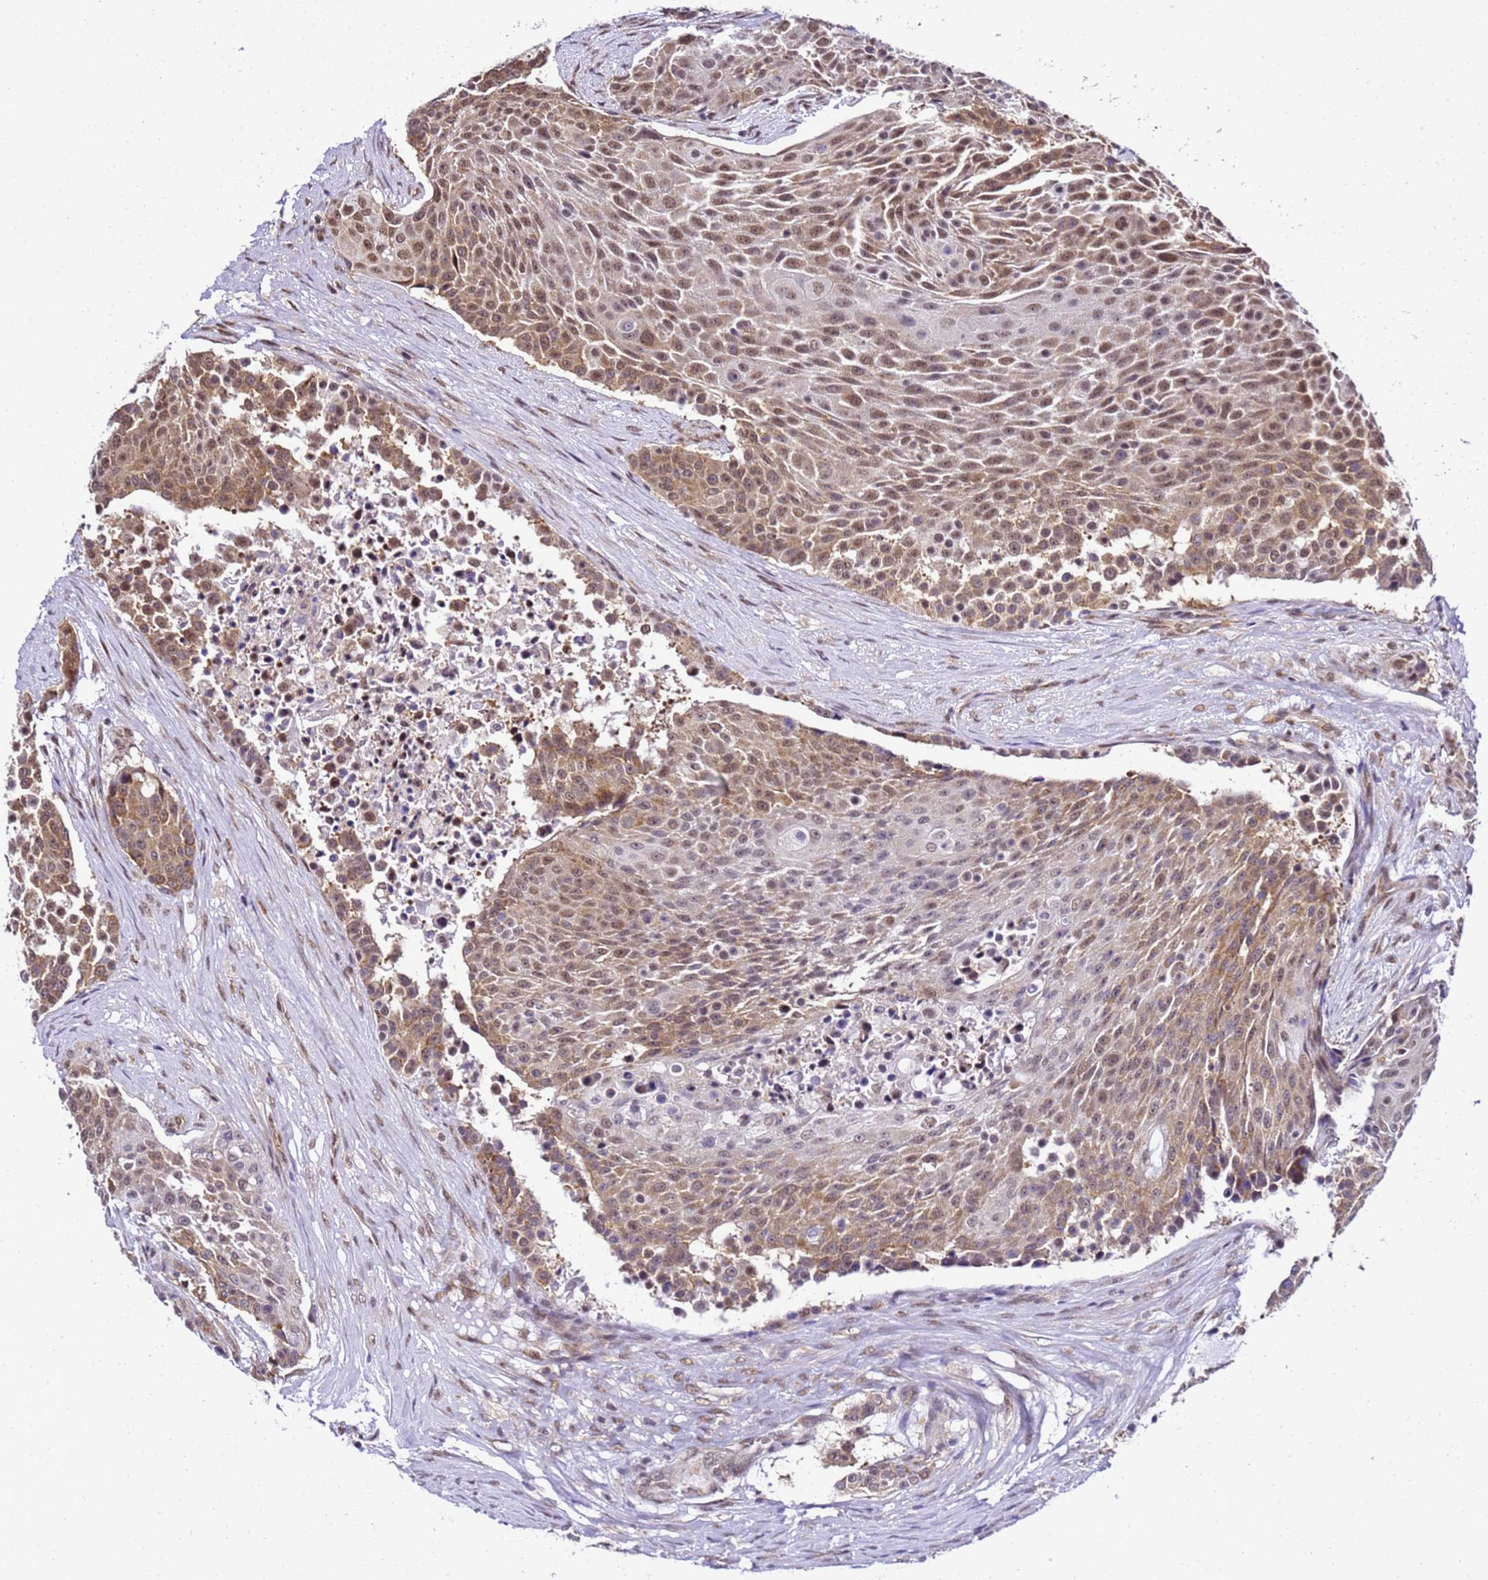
{"staining": {"intensity": "moderate", "quantity": ">75%", "location": "cytoplasmic/membranous,nuclear"}, "tissue": "urothelial cancer", "cell_type": "Tumor cells", "image_type": "cancer", "snomed": [{"axis": "morphology", "description": "Urothelial carcinoma, High grade"}, {"axis": "topography", "description": "Urinary bladder"}], "caption": "A high-resolution histopathology image shows IHC staining of urothelial carcinoma (high-grade), which displays moderate cytoplasmic/membranous and nuclear expression in approximately >75% of tumor cells.", "gene": "SMN1", "patient": {"sex": "female", "age": 63}}